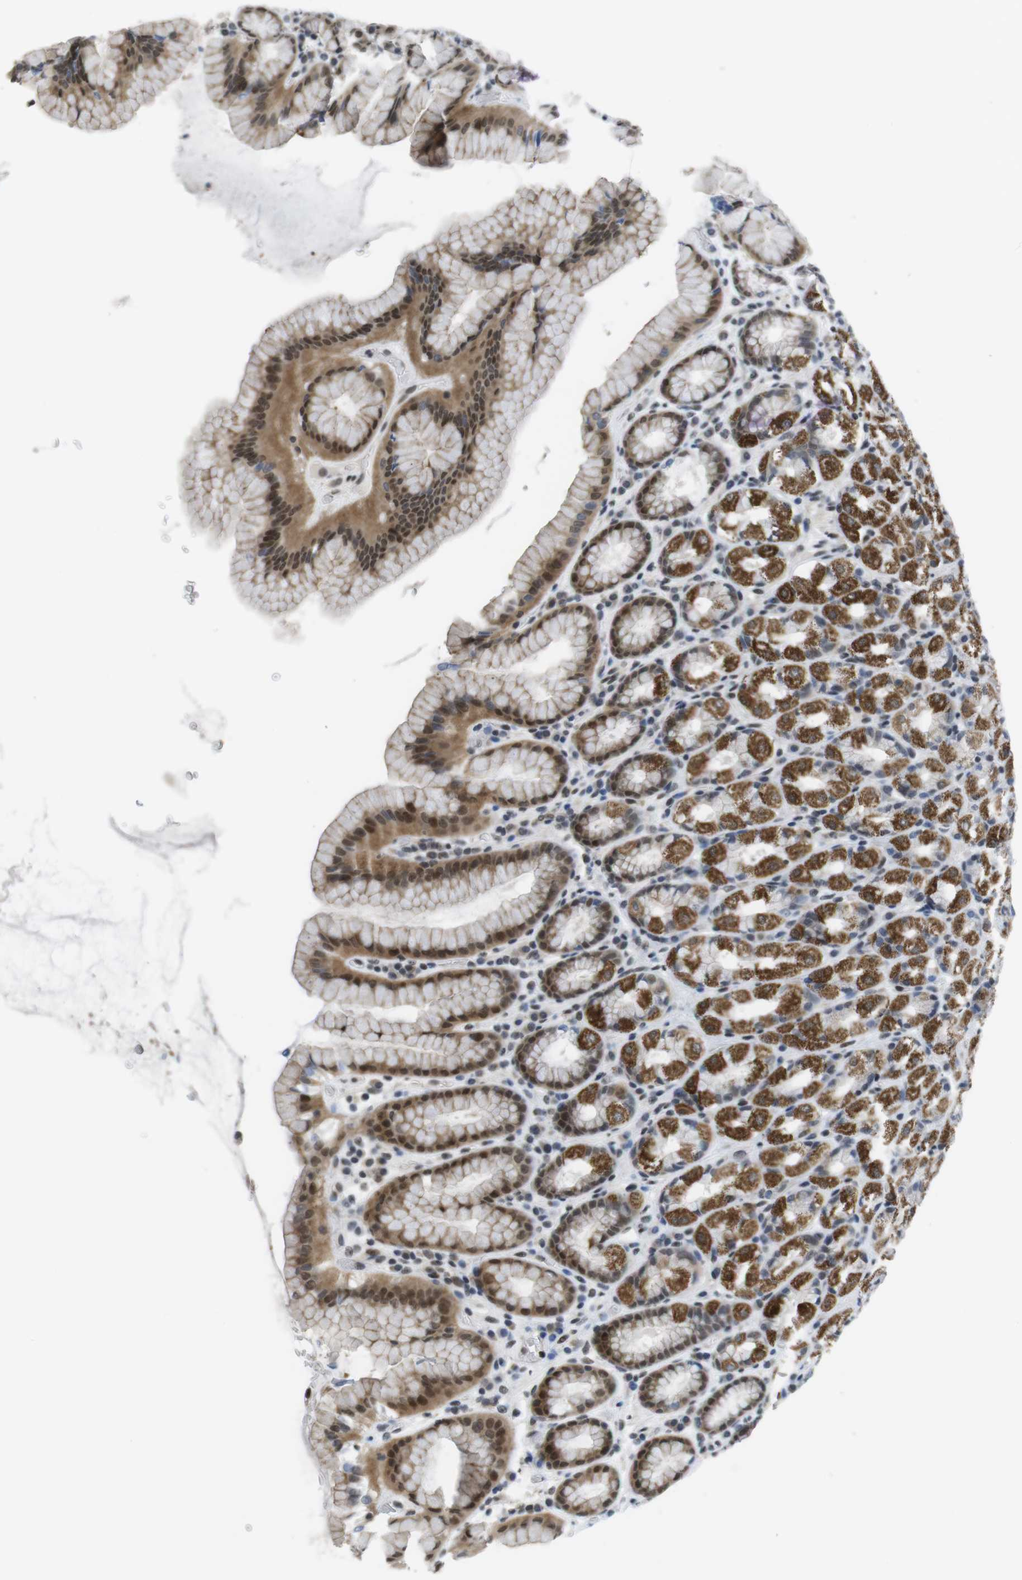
{"staining": {"intensity": "strong", "quantity": "25%-75%", "location": "cytoplasmic/membranous,nuclear"}, "tissue": "stomach", "cell_type": "Glandular cells", "image_type": "normal", "snomed": [{"axis": "morphology", "description": "Normal tissue, NOS"}, {"axis": "topography", "description": "Stomach, upper"}], "caption": "DAB immunohistochemical staining of normal human stomach reveals strong cytoplasmic/membranous,nuclear protein expression in approximately 25%-75% of glandular cells. (IHC, brightfield microscopy, high magnification).", "gene": "BRD4", "patient": {"sex": "male", "age": 68}}